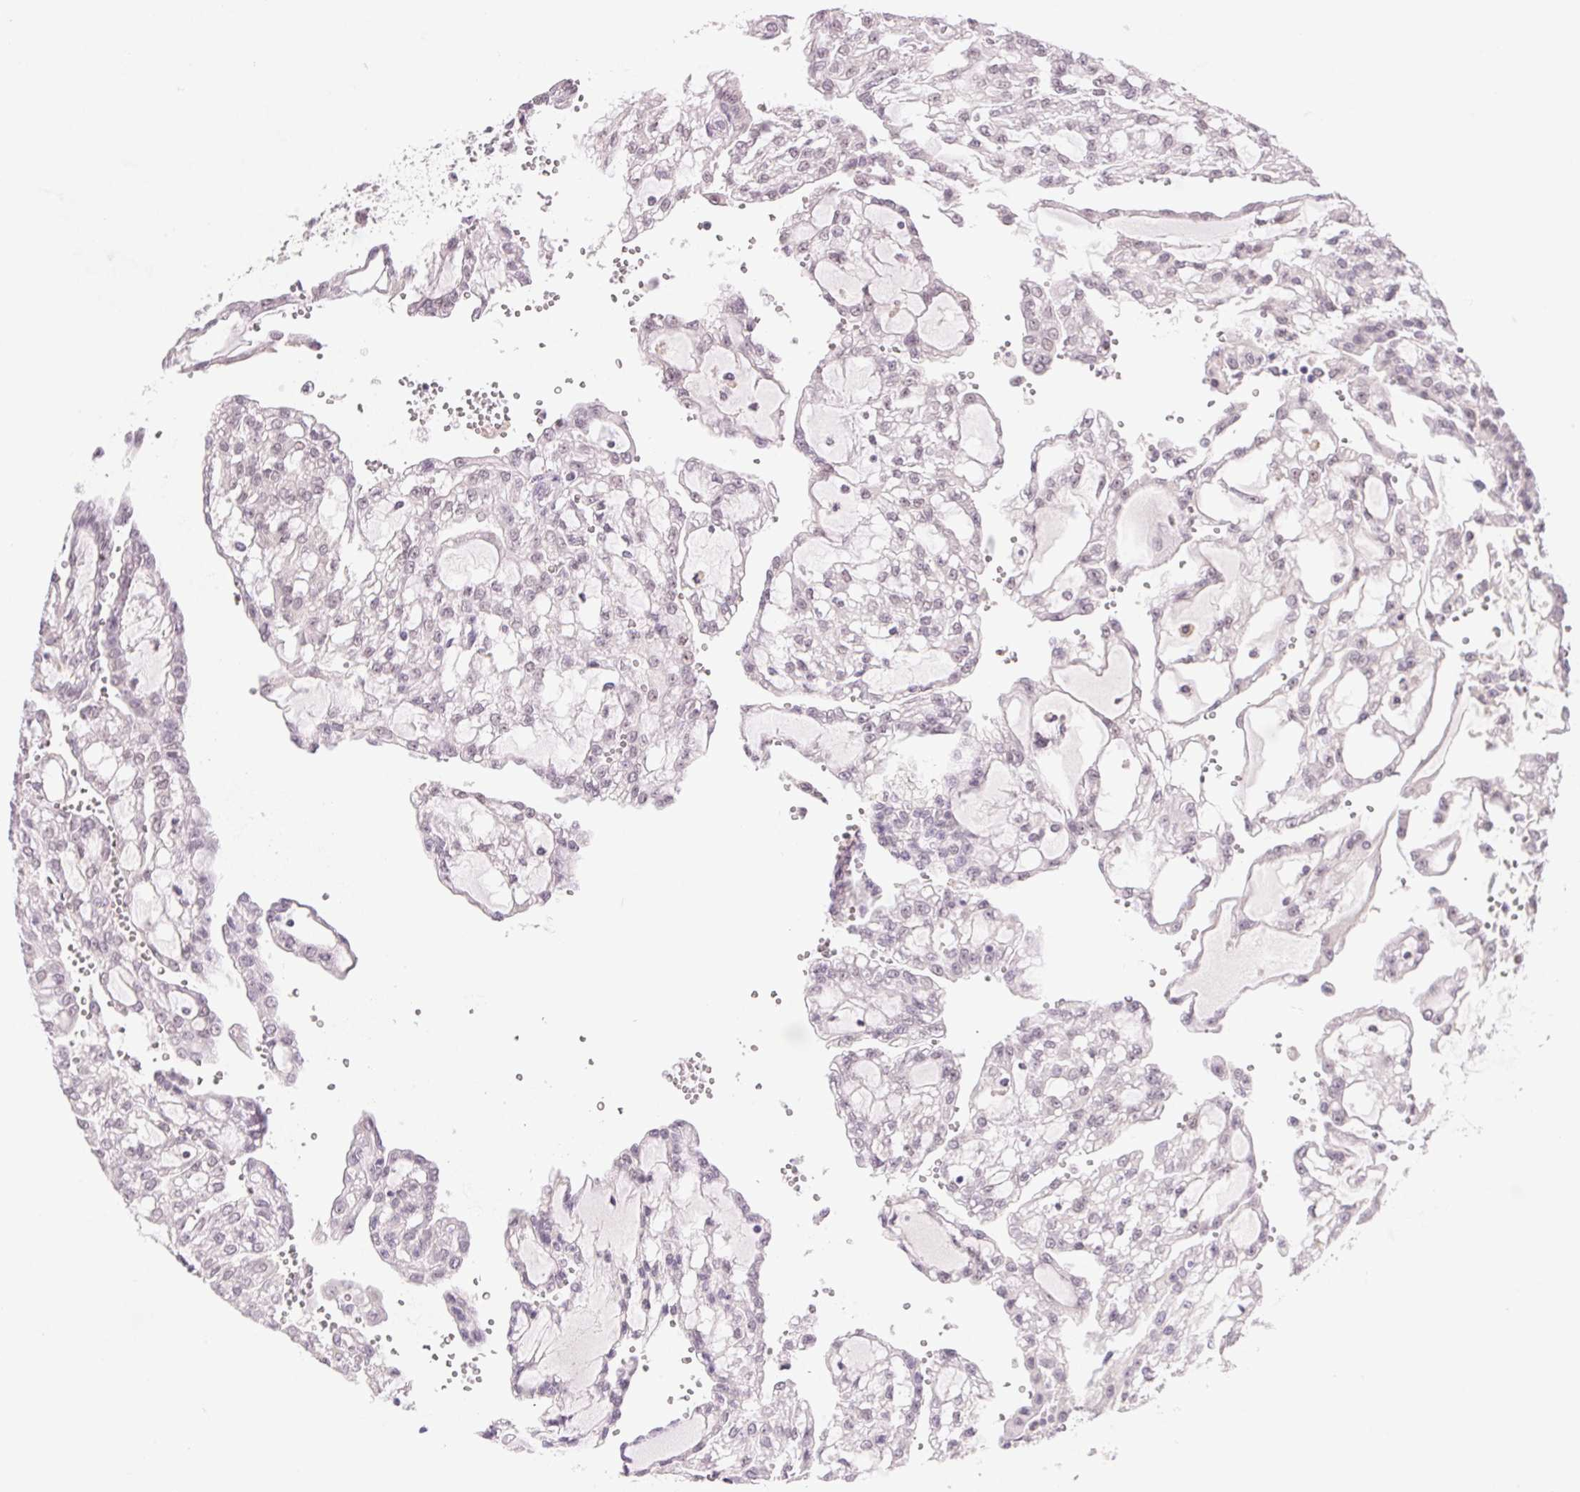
{"staining": {"intensity": "negative", "quantity": "none", "location": "none"}, "tissue": "renal cancer", "cell_type": "Tumor cells", "image_type": "cancer", "snomed": [{"axis": "morphology", "description": "Adenocarcinoma, NOS"}, {"axis": "topography", "description": "Kidney"}], "caption": "An image of renal cancer stained for a protein reveals no brown staining in tumor cells.", "gene": "PRPF18", "patient": {"sex": "male", "age": 63}}